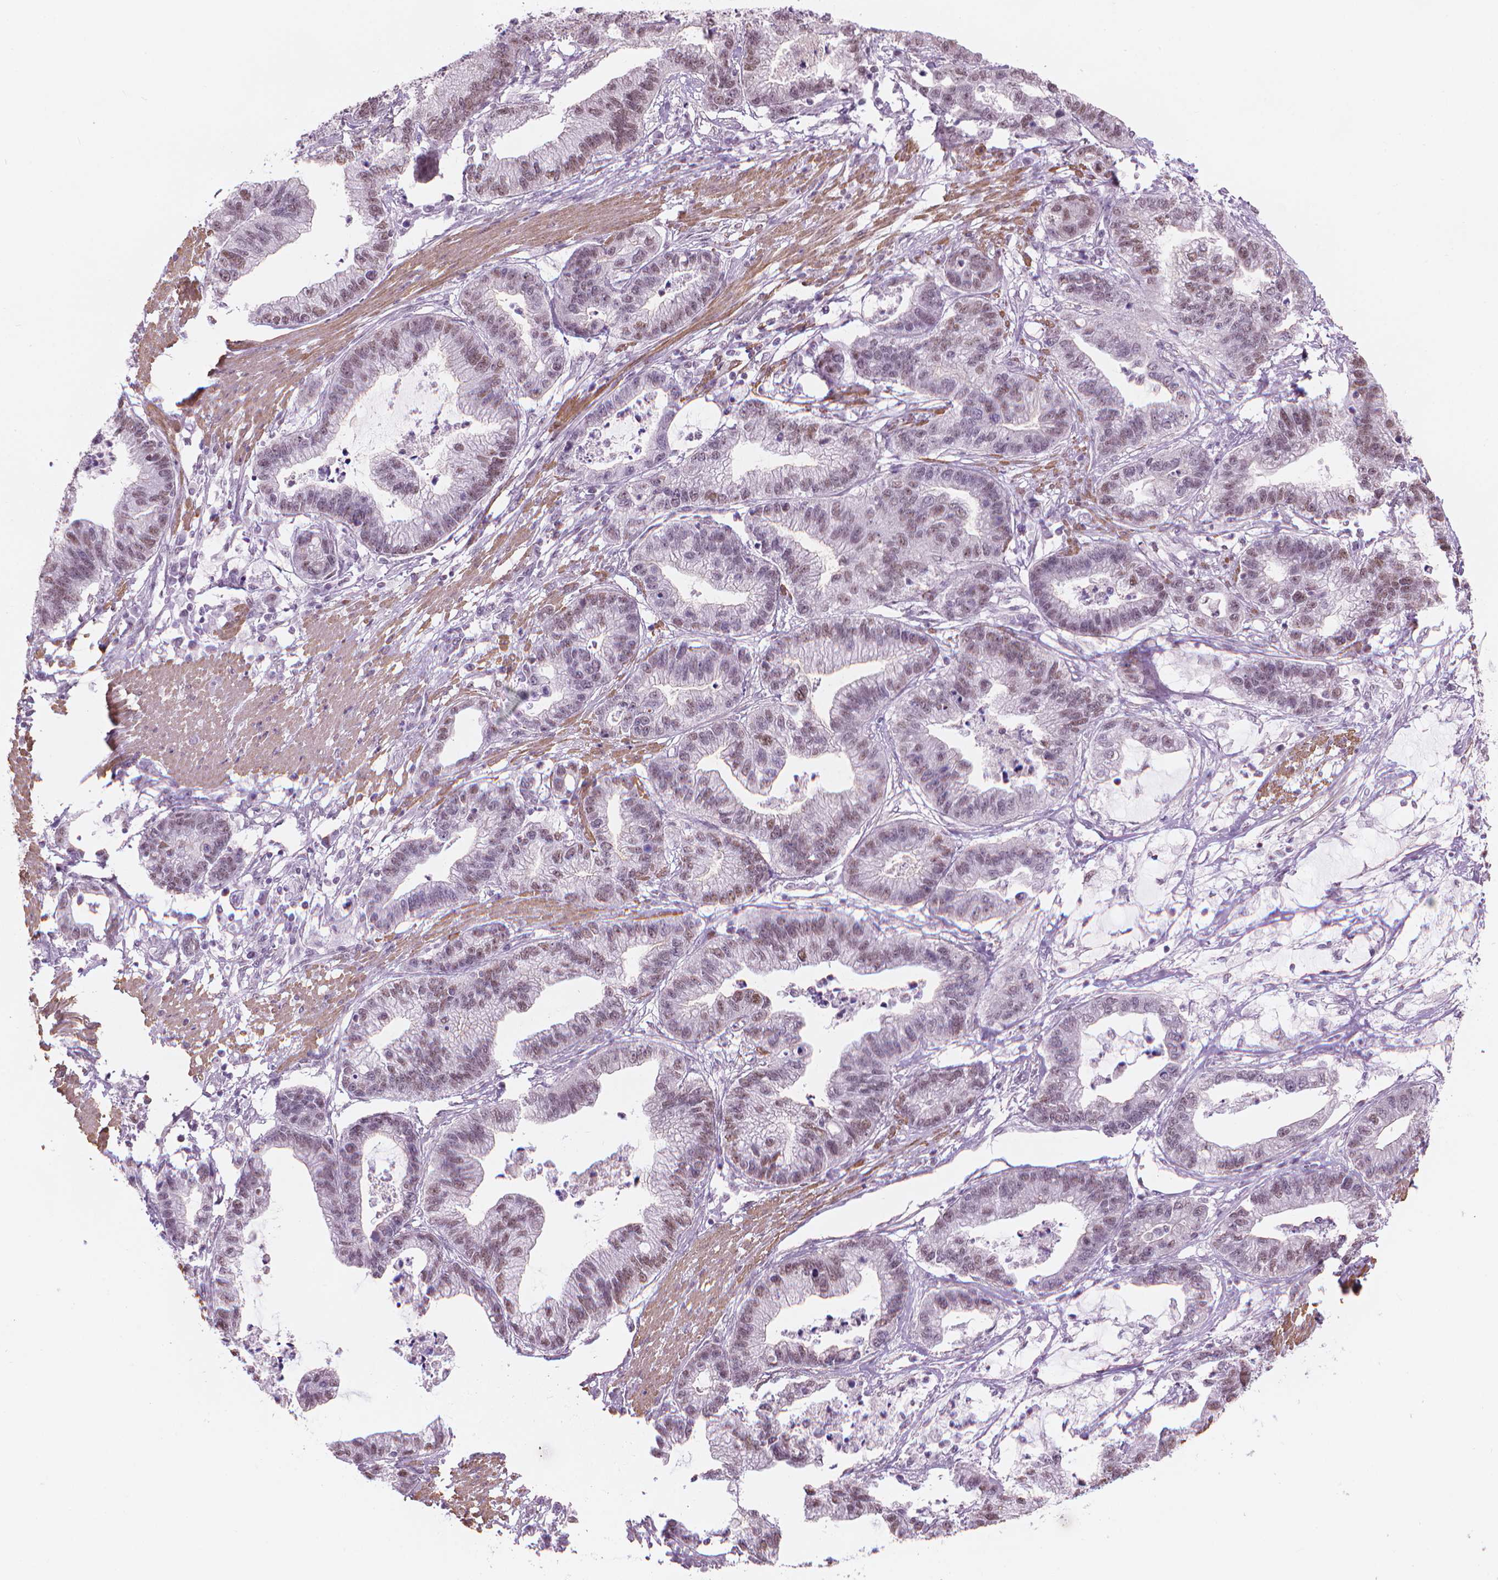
{"staining": {"intensity": "weak", "quantity": "<25%", "location": "nuclear"}, "tissue": "stomach cancer", "cell_type": "Tumor cells", "image_type": "cancer", "snomed": [{"axis": "morphology", "description": "Adenocarcinoma, NOS"}, {"axis": "topography", "description": "Stomach"}], "caption": "The photomicrograph demonstrates no staining of tumor cells in stomach cancer (adenocarcinoma). The staining was performed using DAB to visualize the protein expression in brown, while the nuclei were stained in blue with hematoxylin (Magnification: 20x).", "gene": "HOXD4", "patient": {"sex": "male", "age": 83}}